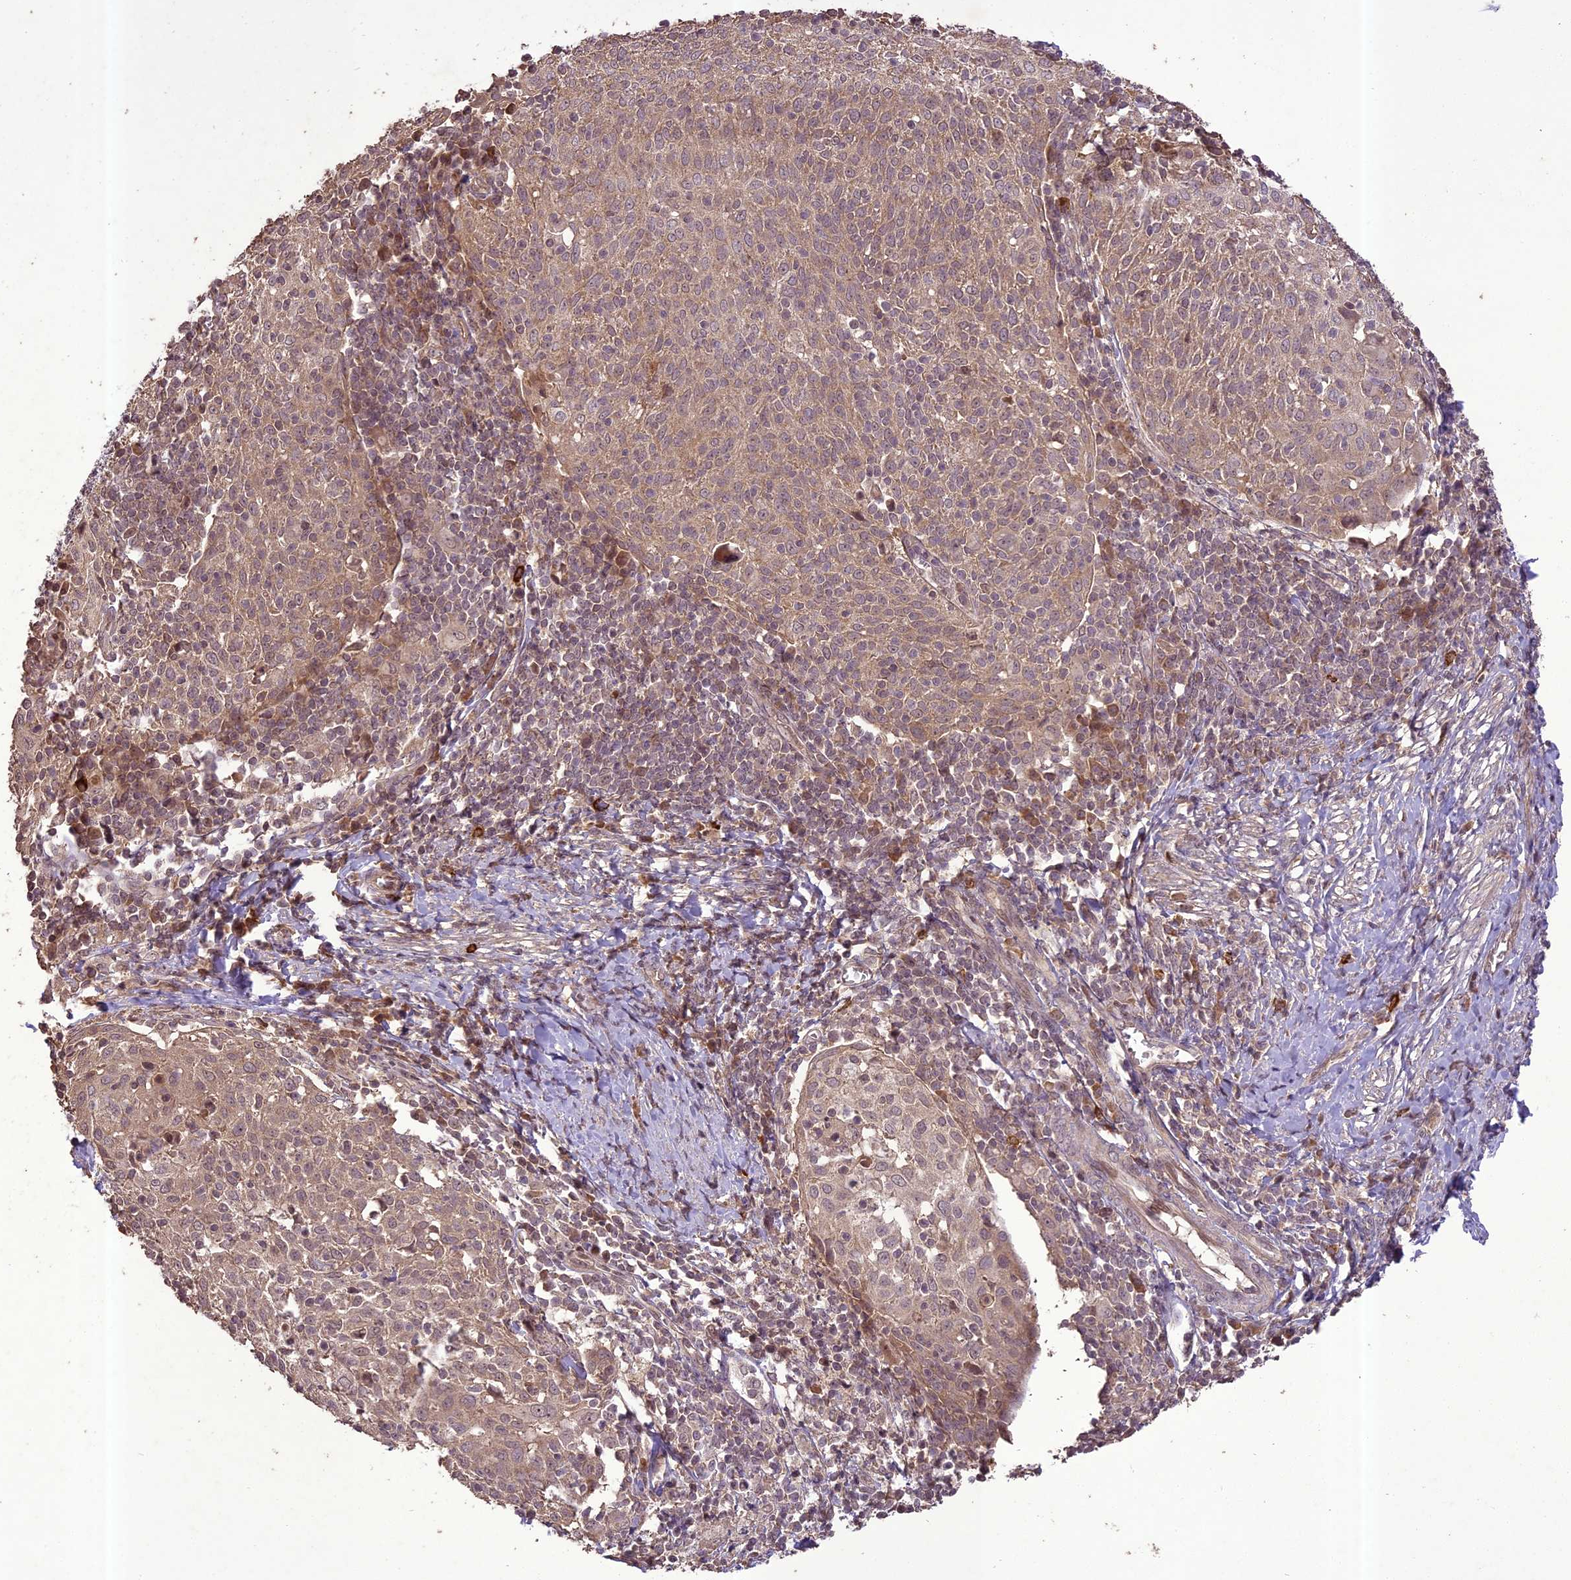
{"staining": {"intensity": "weak", "quantity": "25%-75%", "location": "cytoplasmic/membranous"}, "tissue": "cervical cancer", "cell_type": "Tumor cells", "image_type": "cancer", "snomed": [{"axis": "morphology", "description": "Squamous cell carcinoma, NOS"}, {"axis": "topography", "description": "Cervix"}], "caption": "A brown stain shows weak cytoplasmic/membranous staining of a protein in cervical cancer (squamous cell carcinoma) tumor cells. (Stains: DAB (3,3'-diaminobenzidine) in brown, nuclei in blue, Microscopy: brightfield microscopy at high magnification).", "gene": "TIGD7", "patient": {"sex": "female", "age": 52}}